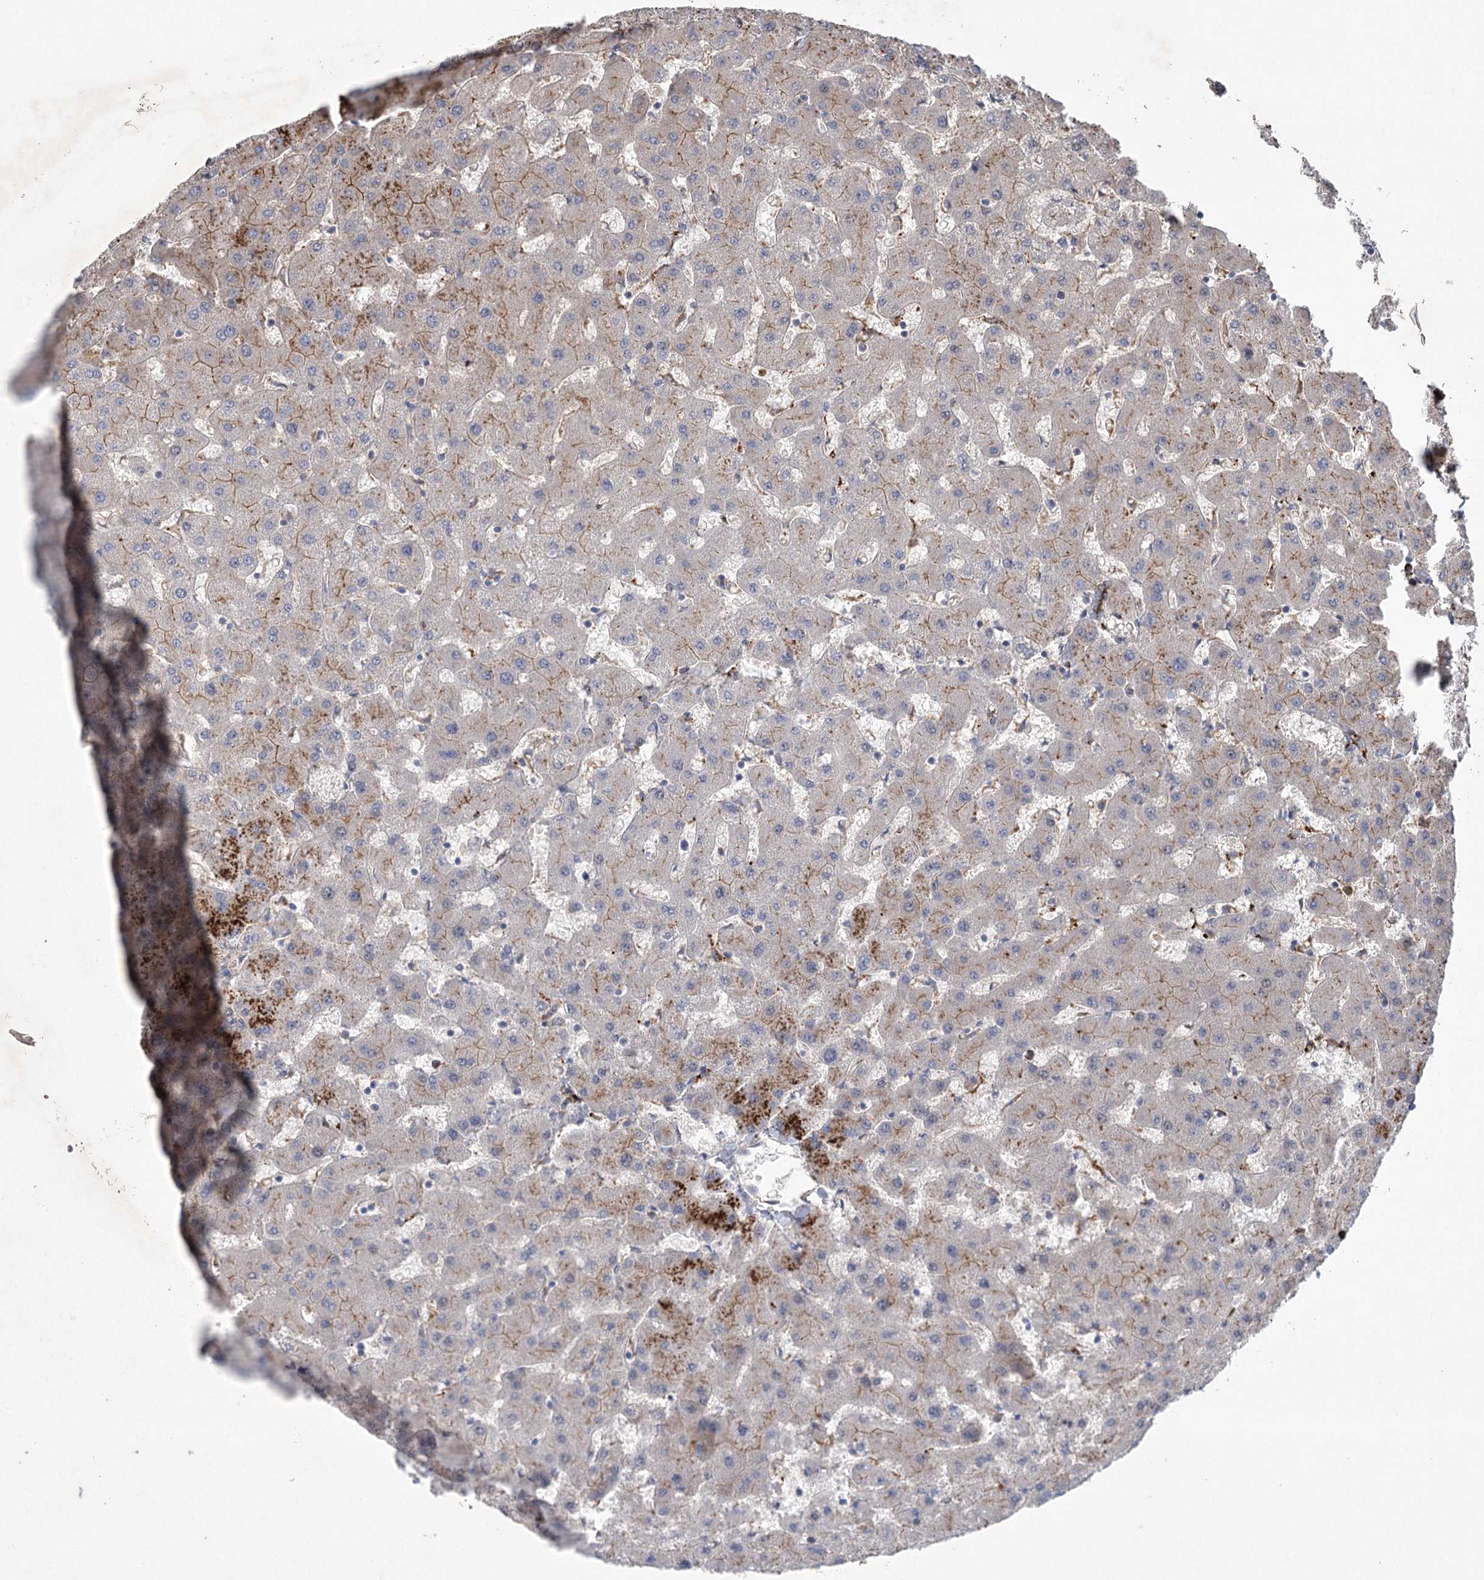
{"staining": {"intensity": "strong", "quantity": "25%-75%", "location": "cytoplasmic/membranous"}, "tissue": "liver", "cell_type": "Cholangiocytes", "image_type": "normal", "snomed": [{"axis": "morphology", "description": "Normal tissue, NOS"}, {"axis": "topography", "description": "Liver"}], "caption": "About 25%-75% of cholangiocytes in benign liver exhibit strong cytoplasmic/membranous protein positivity as visualized by brown immunohistochemical staining.", "gene": "METTL24", "patient": {"sex": "female", "age": 63}}